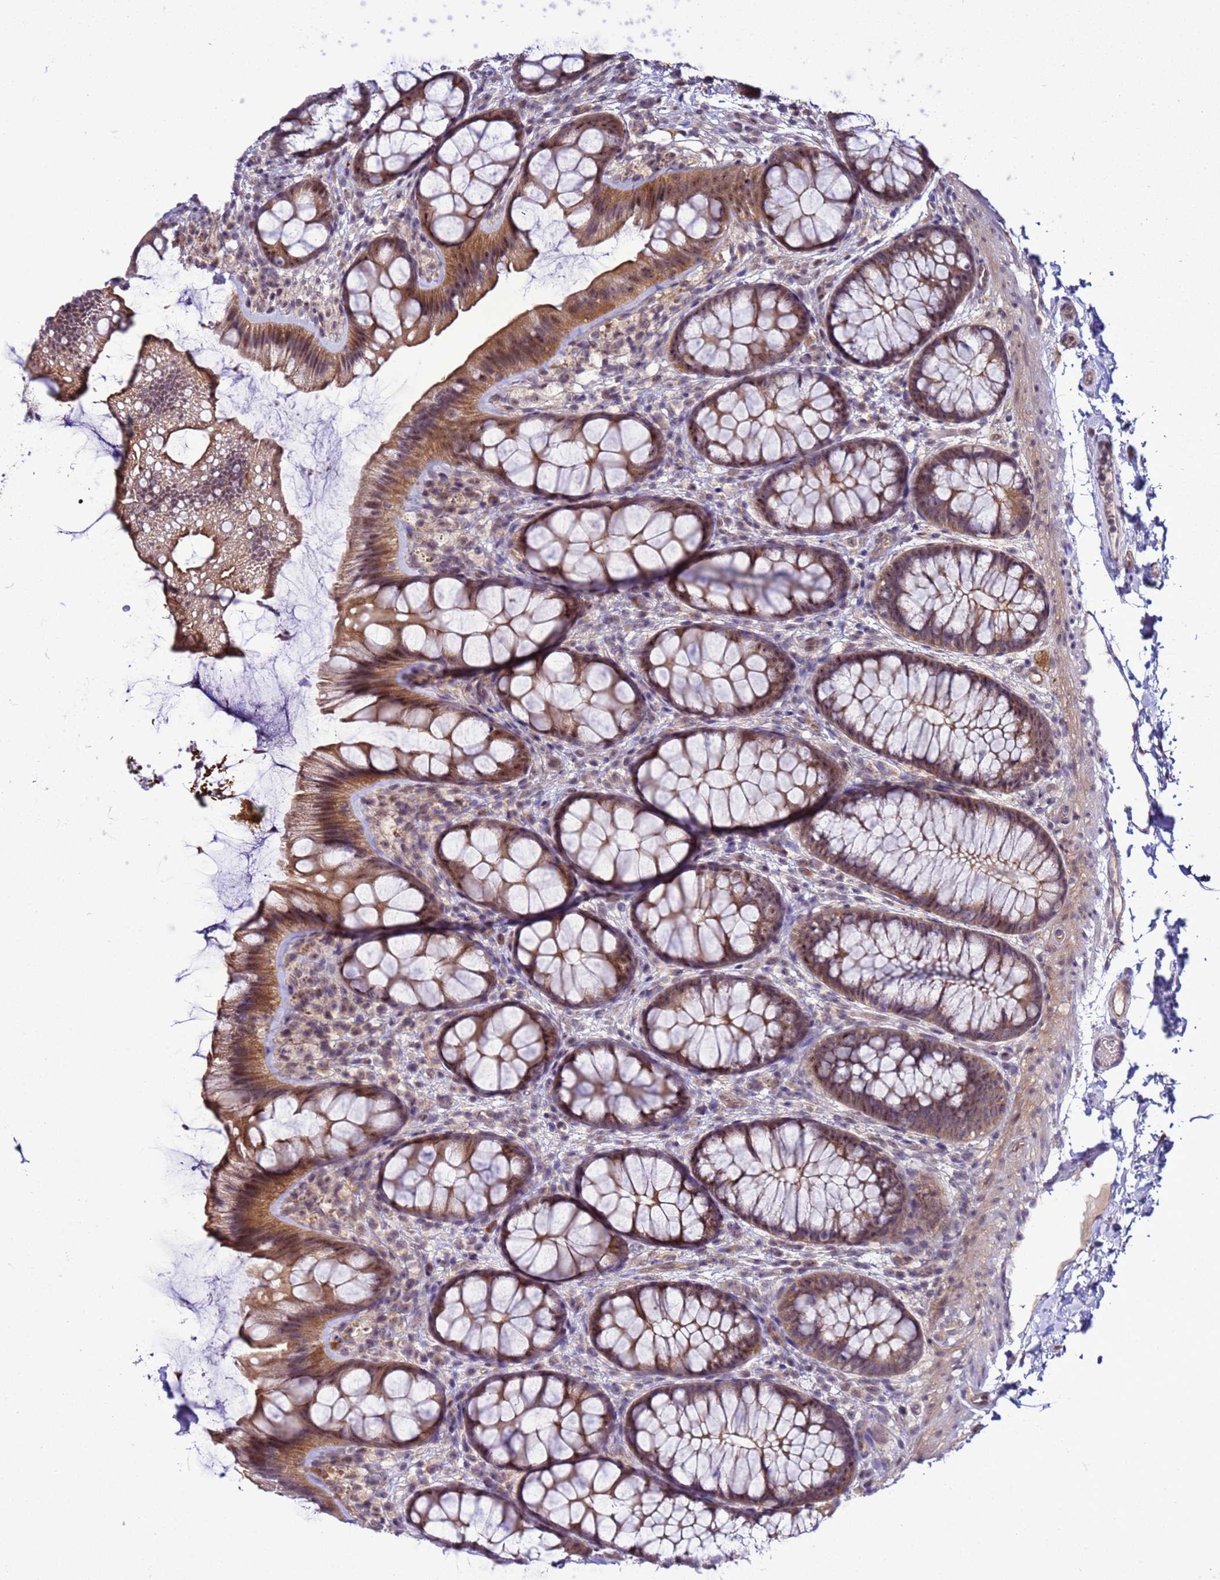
{"staining": {"intensity": "moderate", "quantity": ">75%", "location": "cytoplasmic/membranous"}, "tissue": "colon", "cell_type": "Endothelial cells", "image_type": "normal", "snomed": [{"axis": "morphology", "description": "Normal tissue, NOS"}, {"axis": "topography", "description": "Colon"}], "caption": "Immunohistochemistry (IHC) staining of normal colon, which shows medium levels of moderate cytoplasmic/membranous staining in approximately >75% of endothelial cells indicating moderate cytoplasmic/membranous protein positivity. The staining was performed using DAB (3,3'-diaminobenzidine) (brown) for protein detection and nuclei were counterstained in hematoxylin (blue).", "gene": "GEN1", "patient": {"sex": "male", "age": 46}}